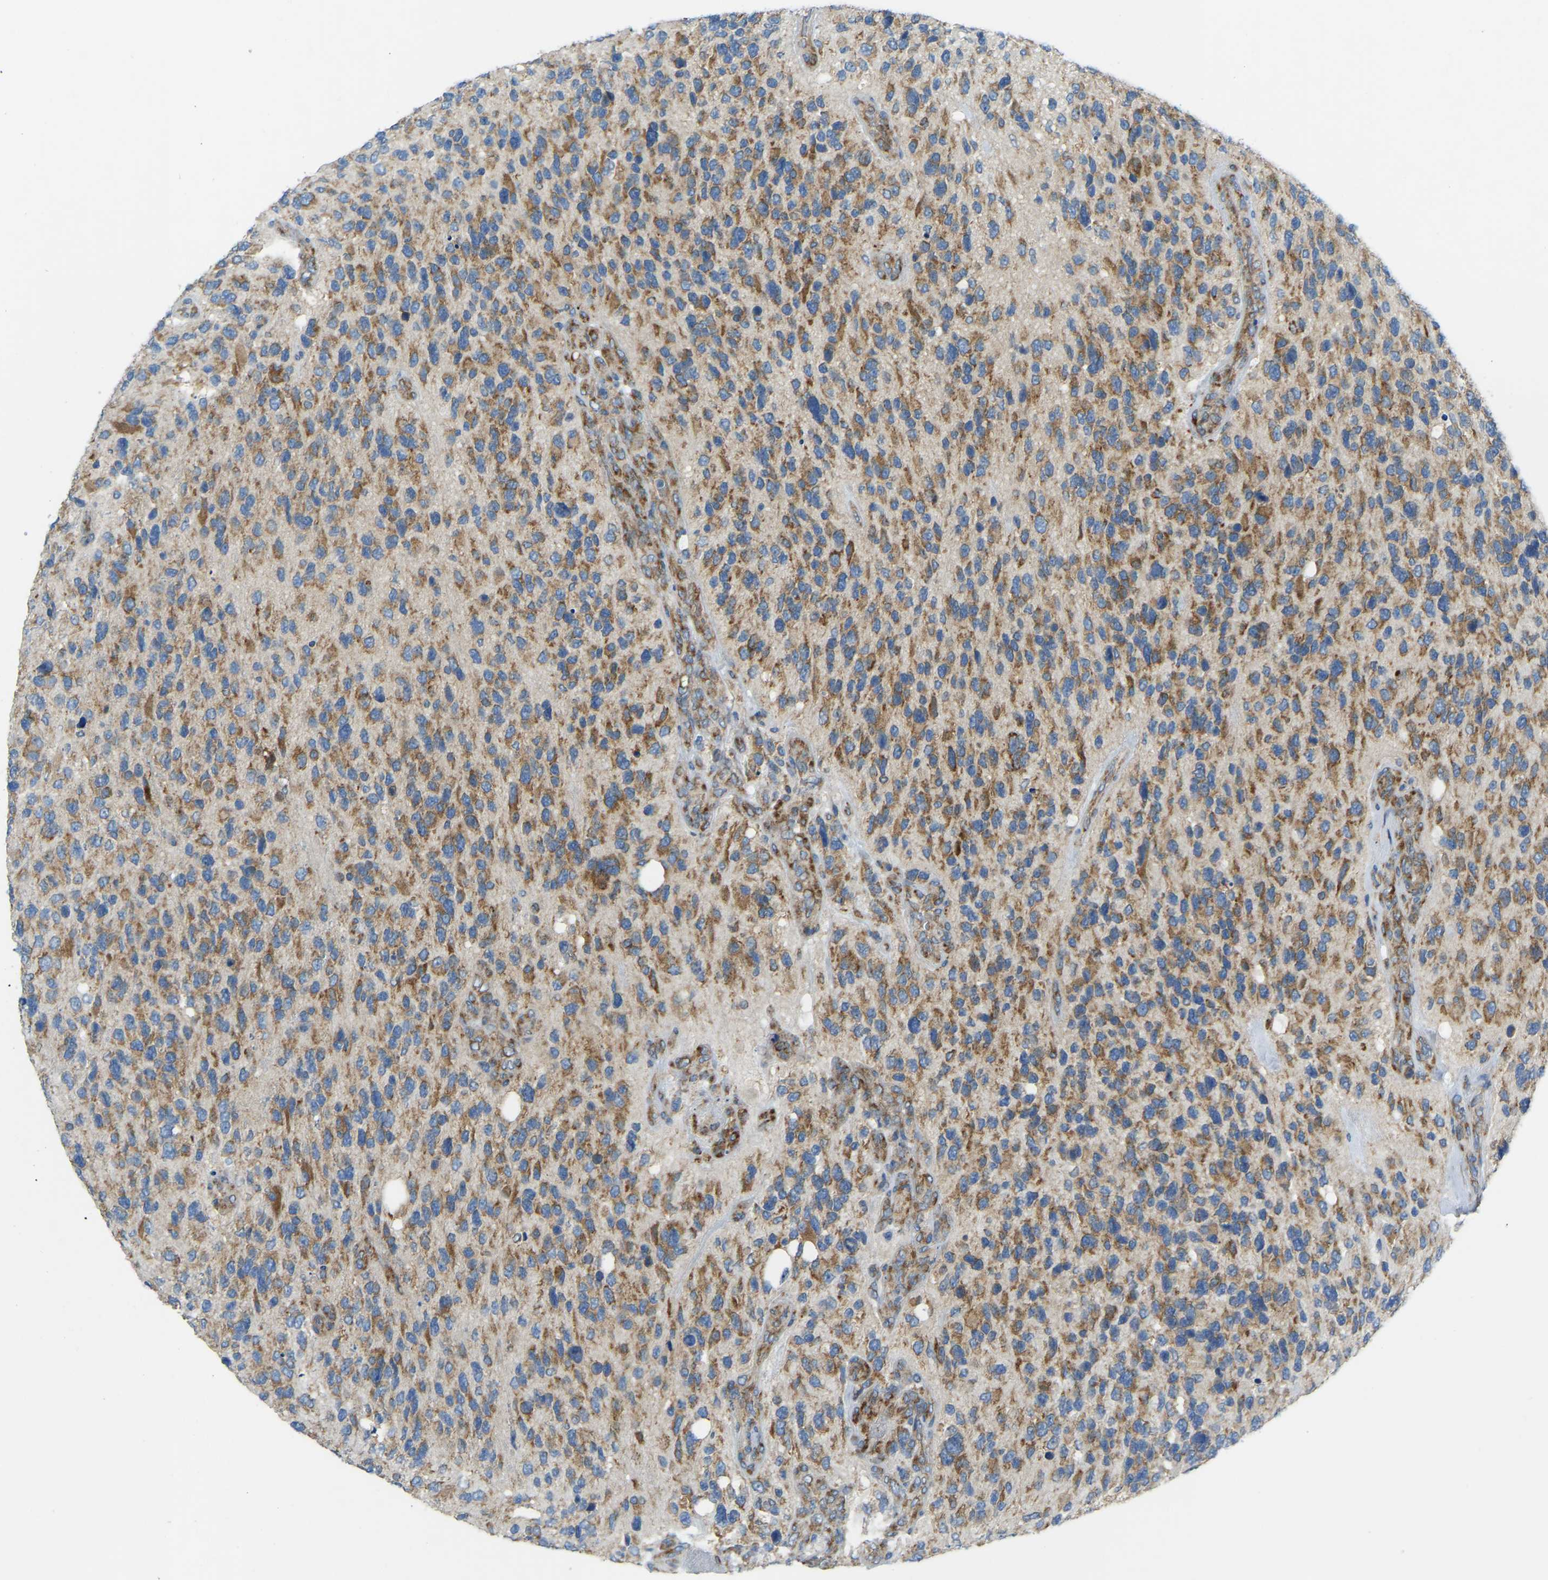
{"staining": {"intensity": "moderate", "quantity": ">75%", "location": "cytoplasmic/membranous"}, "tissue": "glioma", "cell_type": "Tumor cells", "image_type": "cancer", "snomed": [{"axis": "morphology", "description": "Glioma, malignant, High grade"}, {"axis": "topography", "description": "Brain"}], "caption": "A photomicrograph of human glioma stained for a protein shows moderate cytoplasmic/membranous brown staining in tumor cells. Immunohistochemistry (ihc) stains the protein in brown and the nuclei are stained blue.", "gene": "SND1", "patient": {"sex": "female", "age": 58}}